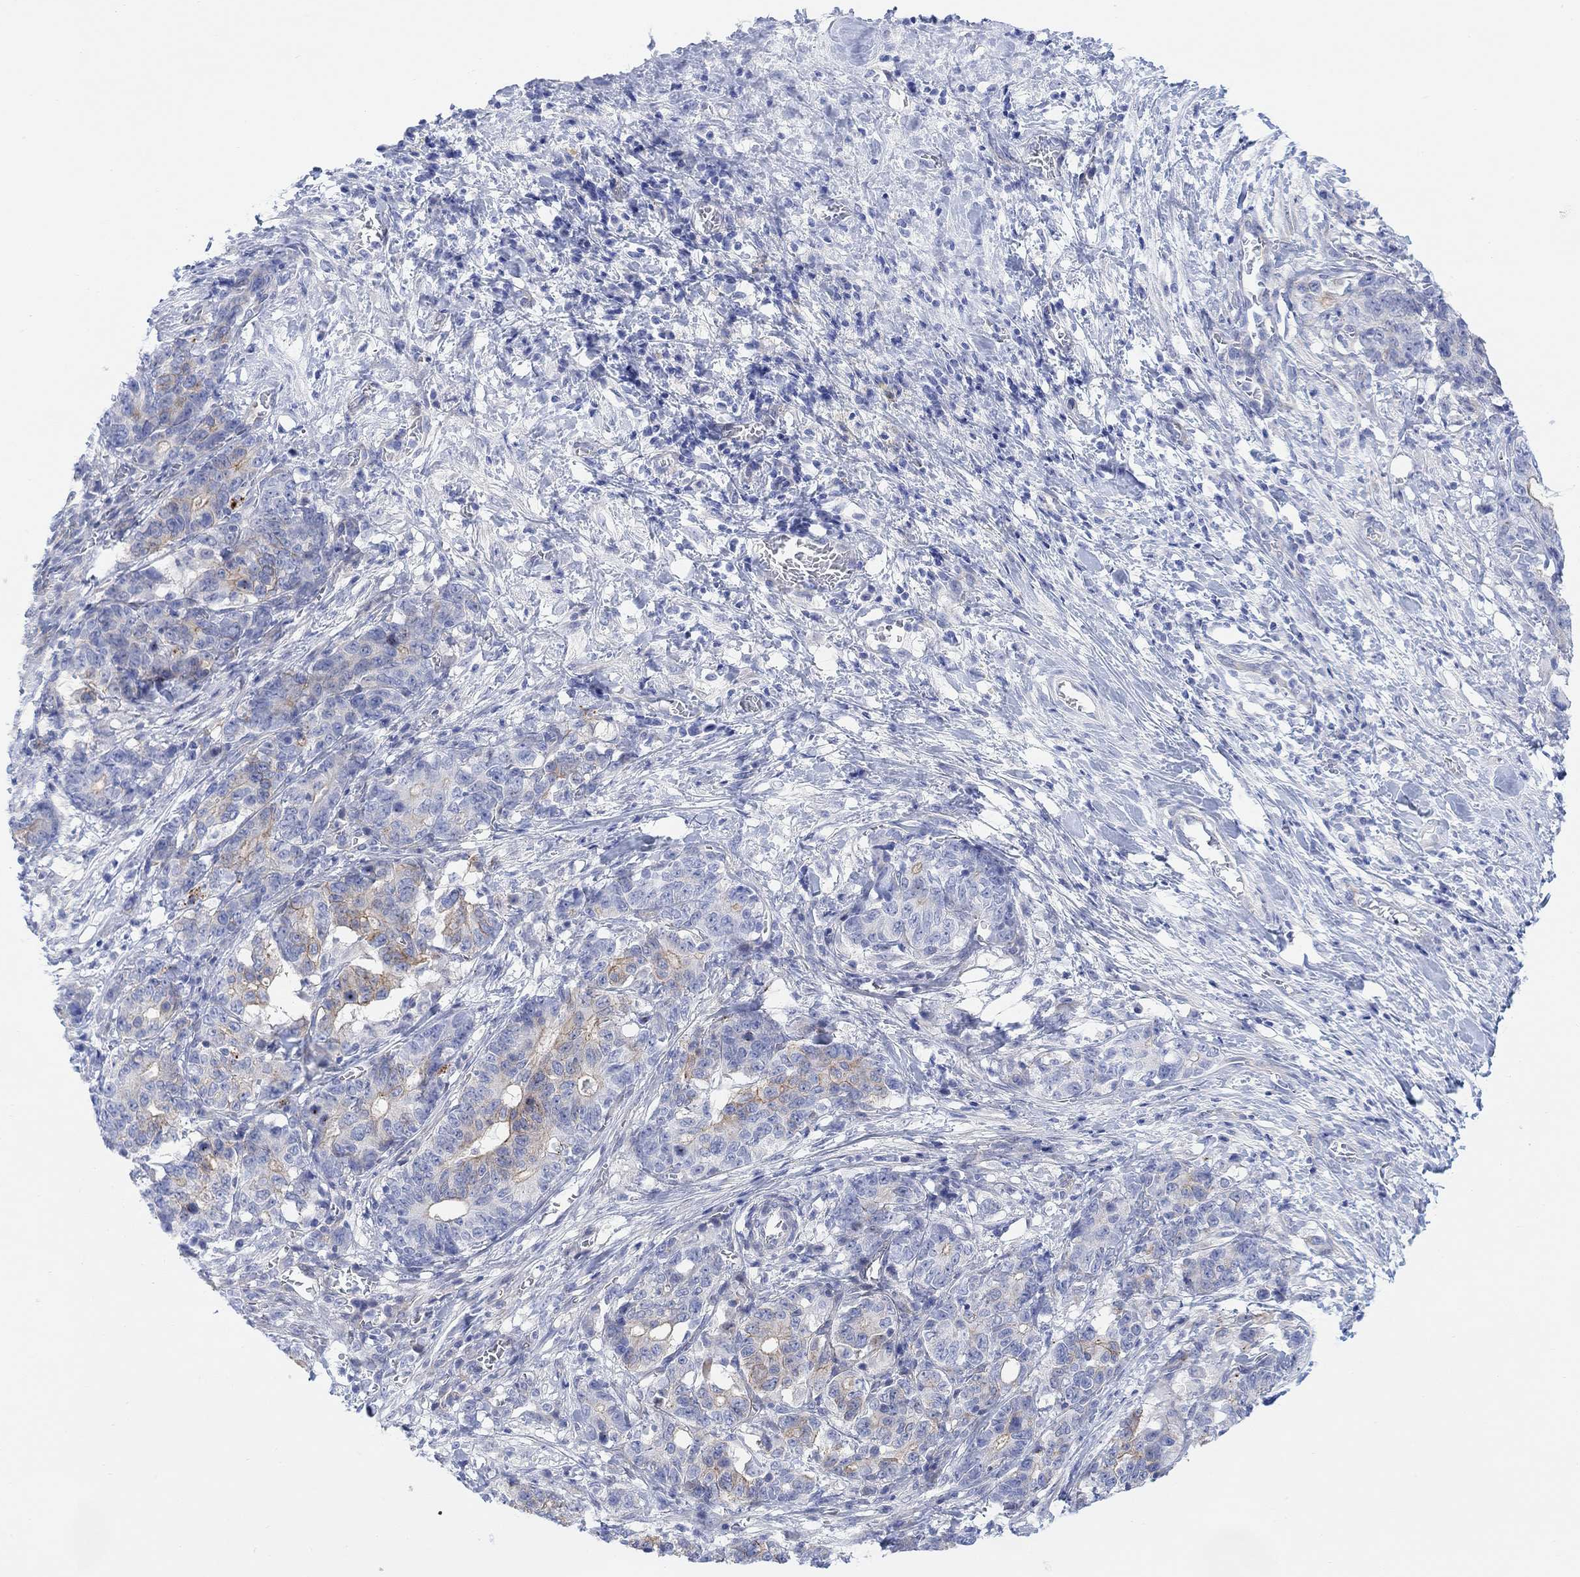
{"staining": {"intensity": "moderate", "quantity": "<25%", "location": "cytoplasmic/membranous"}, "tissue": "stomach cancer", "cell_type": "Tumor cells", "image_type": "cancer", "snomed": [{"axis": "morphology", "description": "Normal tissue, NOS"}, {"axis": "morphology", "description": "Adenocarcinoma, NOS"}, {"axis": "topography", "description": "Stomach"}], "caption": "A histopathology image showing moderate cytoplasmic/membranous expression in about <25% of tumor cells in stomach cancer (adenocarcinoma), as visualized by brown immunohistochemical staining.", "gene": "TLDC2", "patient": {"sex": "female", "age": 64}}